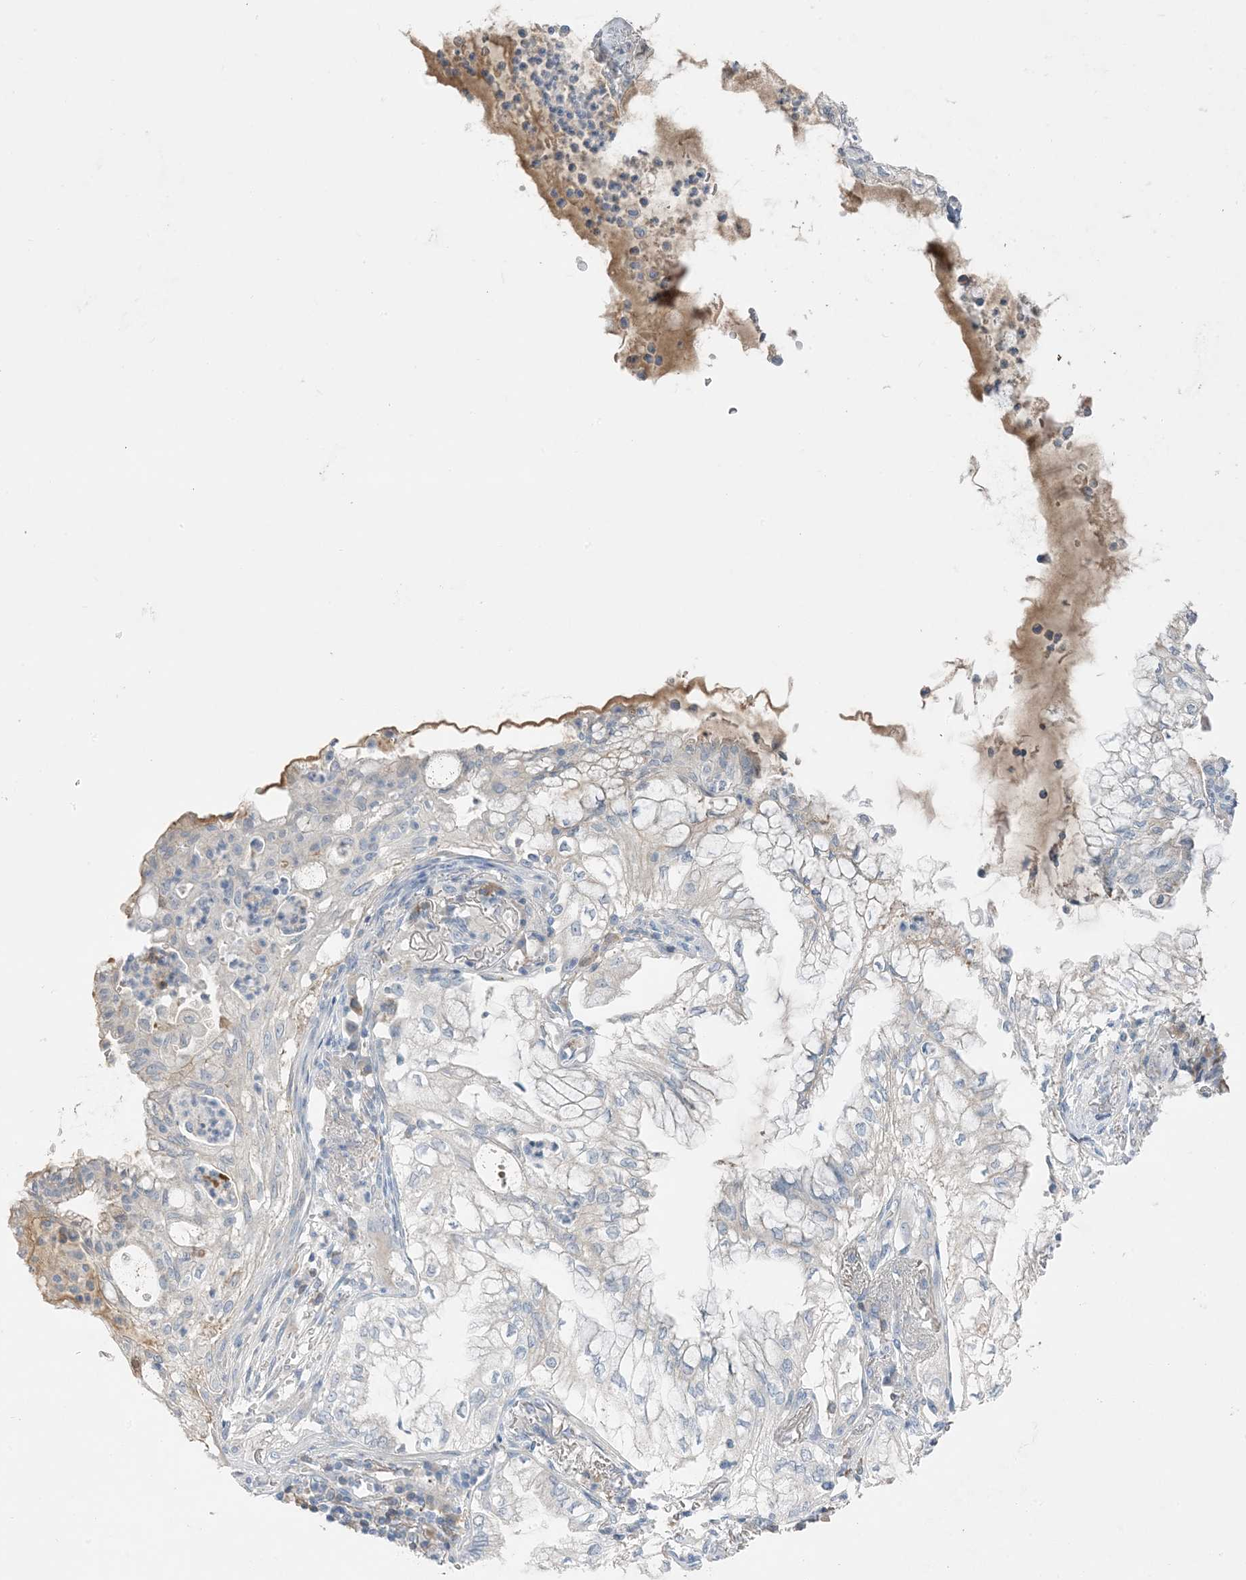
{"staining": {"intensity": "negative", "quantity": "none", "location": "none"}, "tissue": "lung cancer", "cell_type": "Tumor cells", "image_type": "cancer", "snomed": [{"axis": "morphology", "description": "Adenocarcinoma, NOS"}, {"axis": "topography", "description": "Lung"}], "caption": "IHC of adenocarcinoma (lung) displays no expression in tumor cells. (Brightfield microscopy of DAB immunohistochemistry at high magnification).", "gene": "CTRL", "patient": {"sex": "female", "age": 70}}